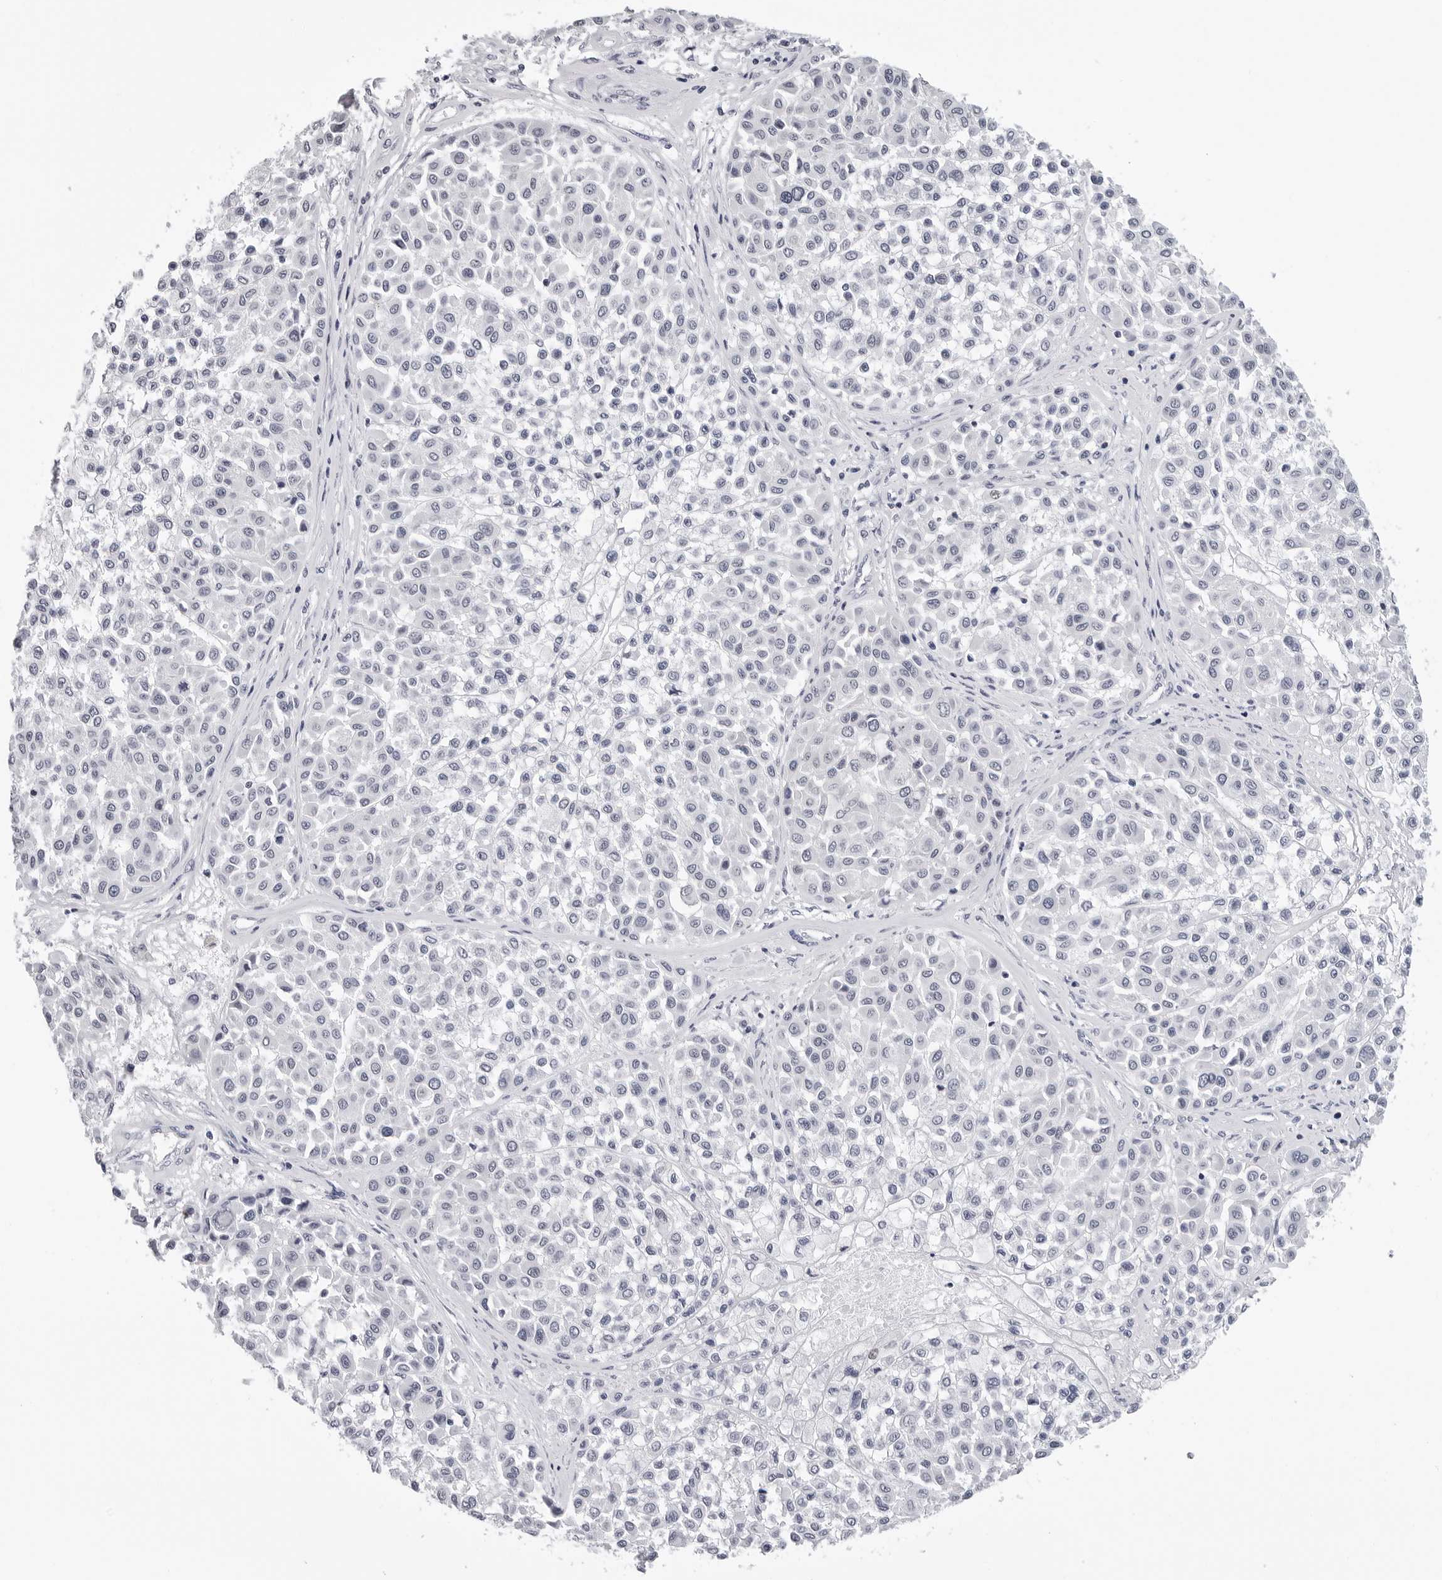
{"staining": {"intensity": "negative", "quantity": "none", "location": "none"}, "tissue": "melanoma", "cell_type": "Tumor cells", "image_type": "cancer", "snomed": [{"axis": "morphology", "description": "Malignant melanoma, Metastatic site"}, {"axis": "topography", "description": "Soft tissue"}], "caption": "A high-resolution image shows IHC staining of malignant melanoma (metastatic site), which displays no significant expression in tumor cells.", "gene": "GNL2", "patient": {"sex": "male", "age": 41}}